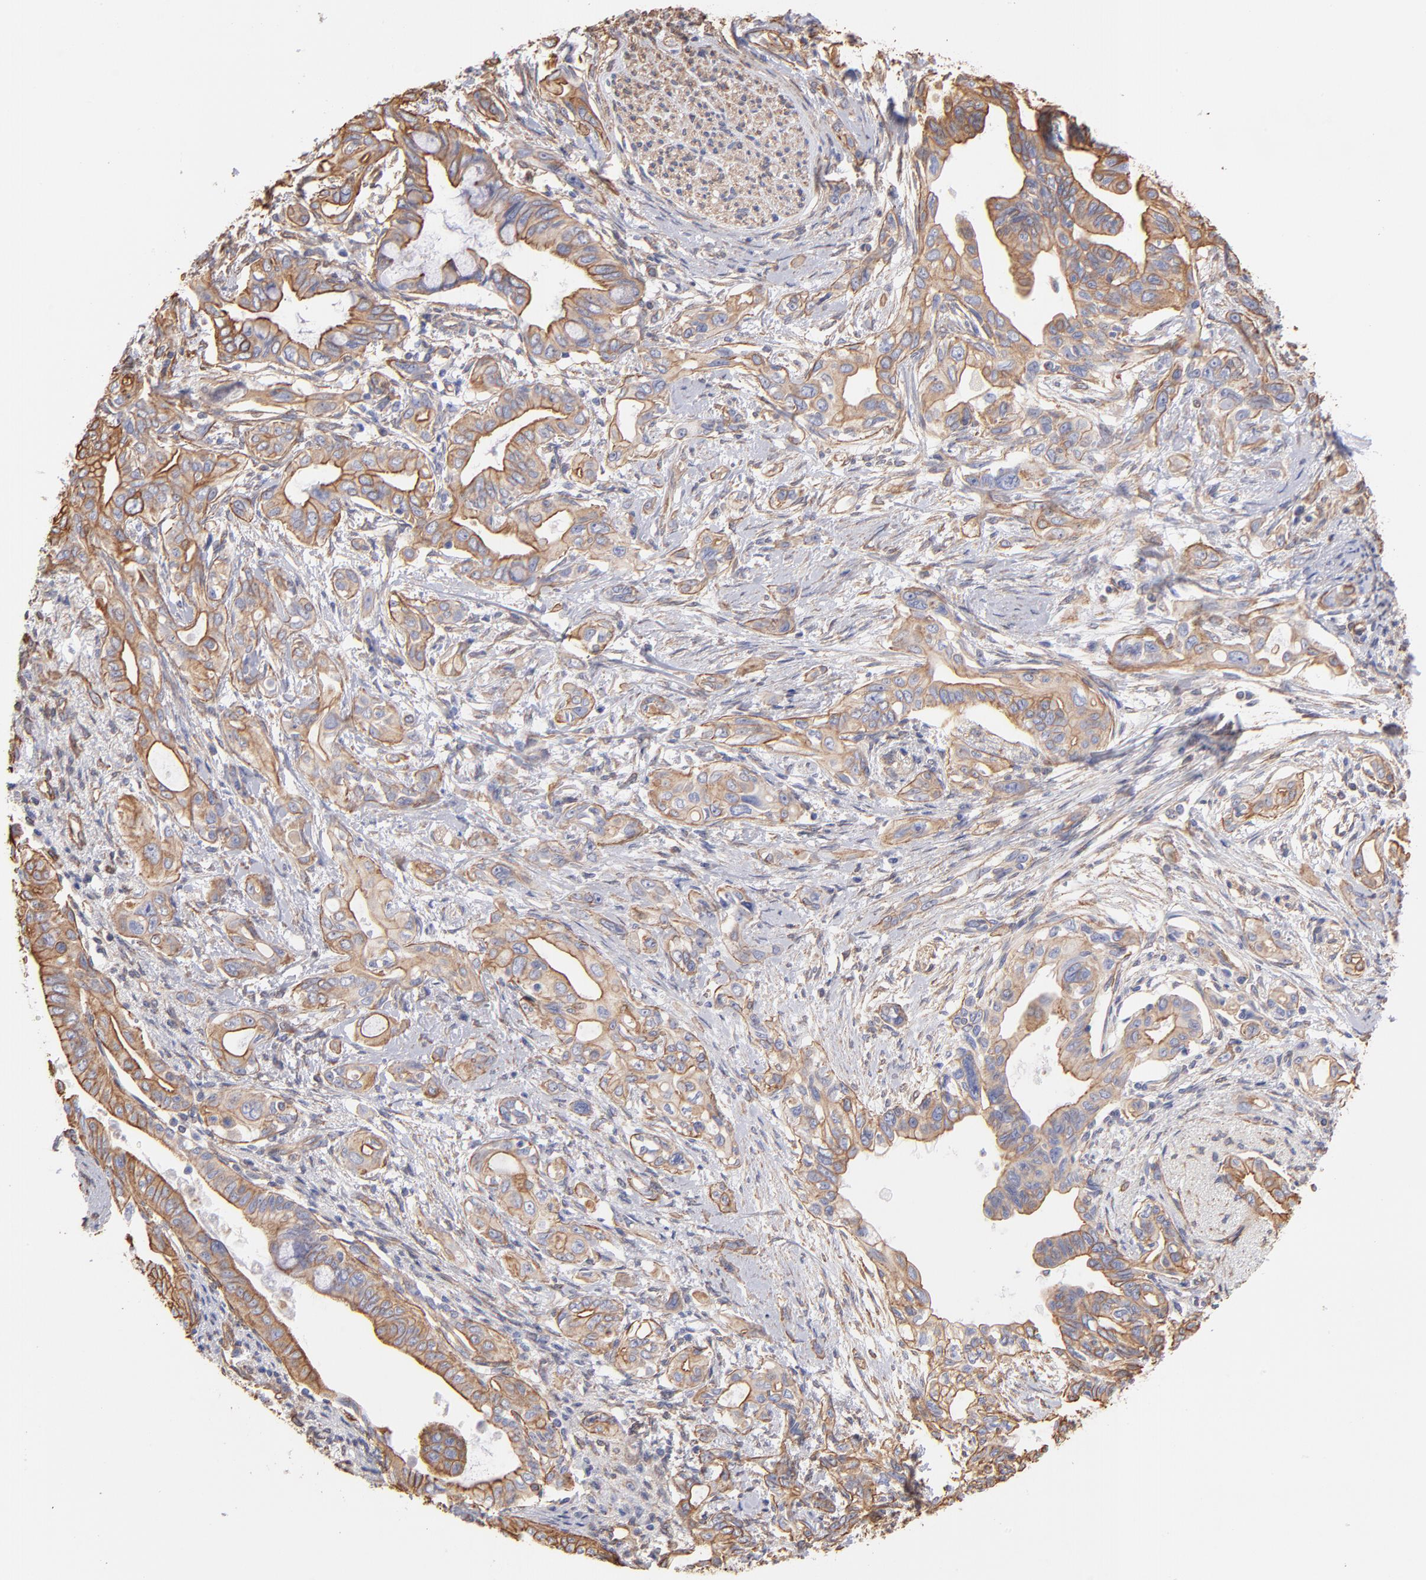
{"staining": {"intensity": "moderate", "quantity": ">75%", "location": "cytoplasmic/membranous"}, "tissue": "pancreatic cancer", "cell_type": "Tumor cells", "image_type": "cancer", "snomed": [{"axis": "morphology", "description": "Adenocarcinoma, NOS"}, {"axis": "topography", "description": "Pancreas"}], "caption": "A histopathology image of human pancreatic cancer stained for a protein shows moderate cytoplasmic/membranous brown staining in tumor cells.", "gene": "PLEC", "patient": {"sex": "female", "age": 60}}